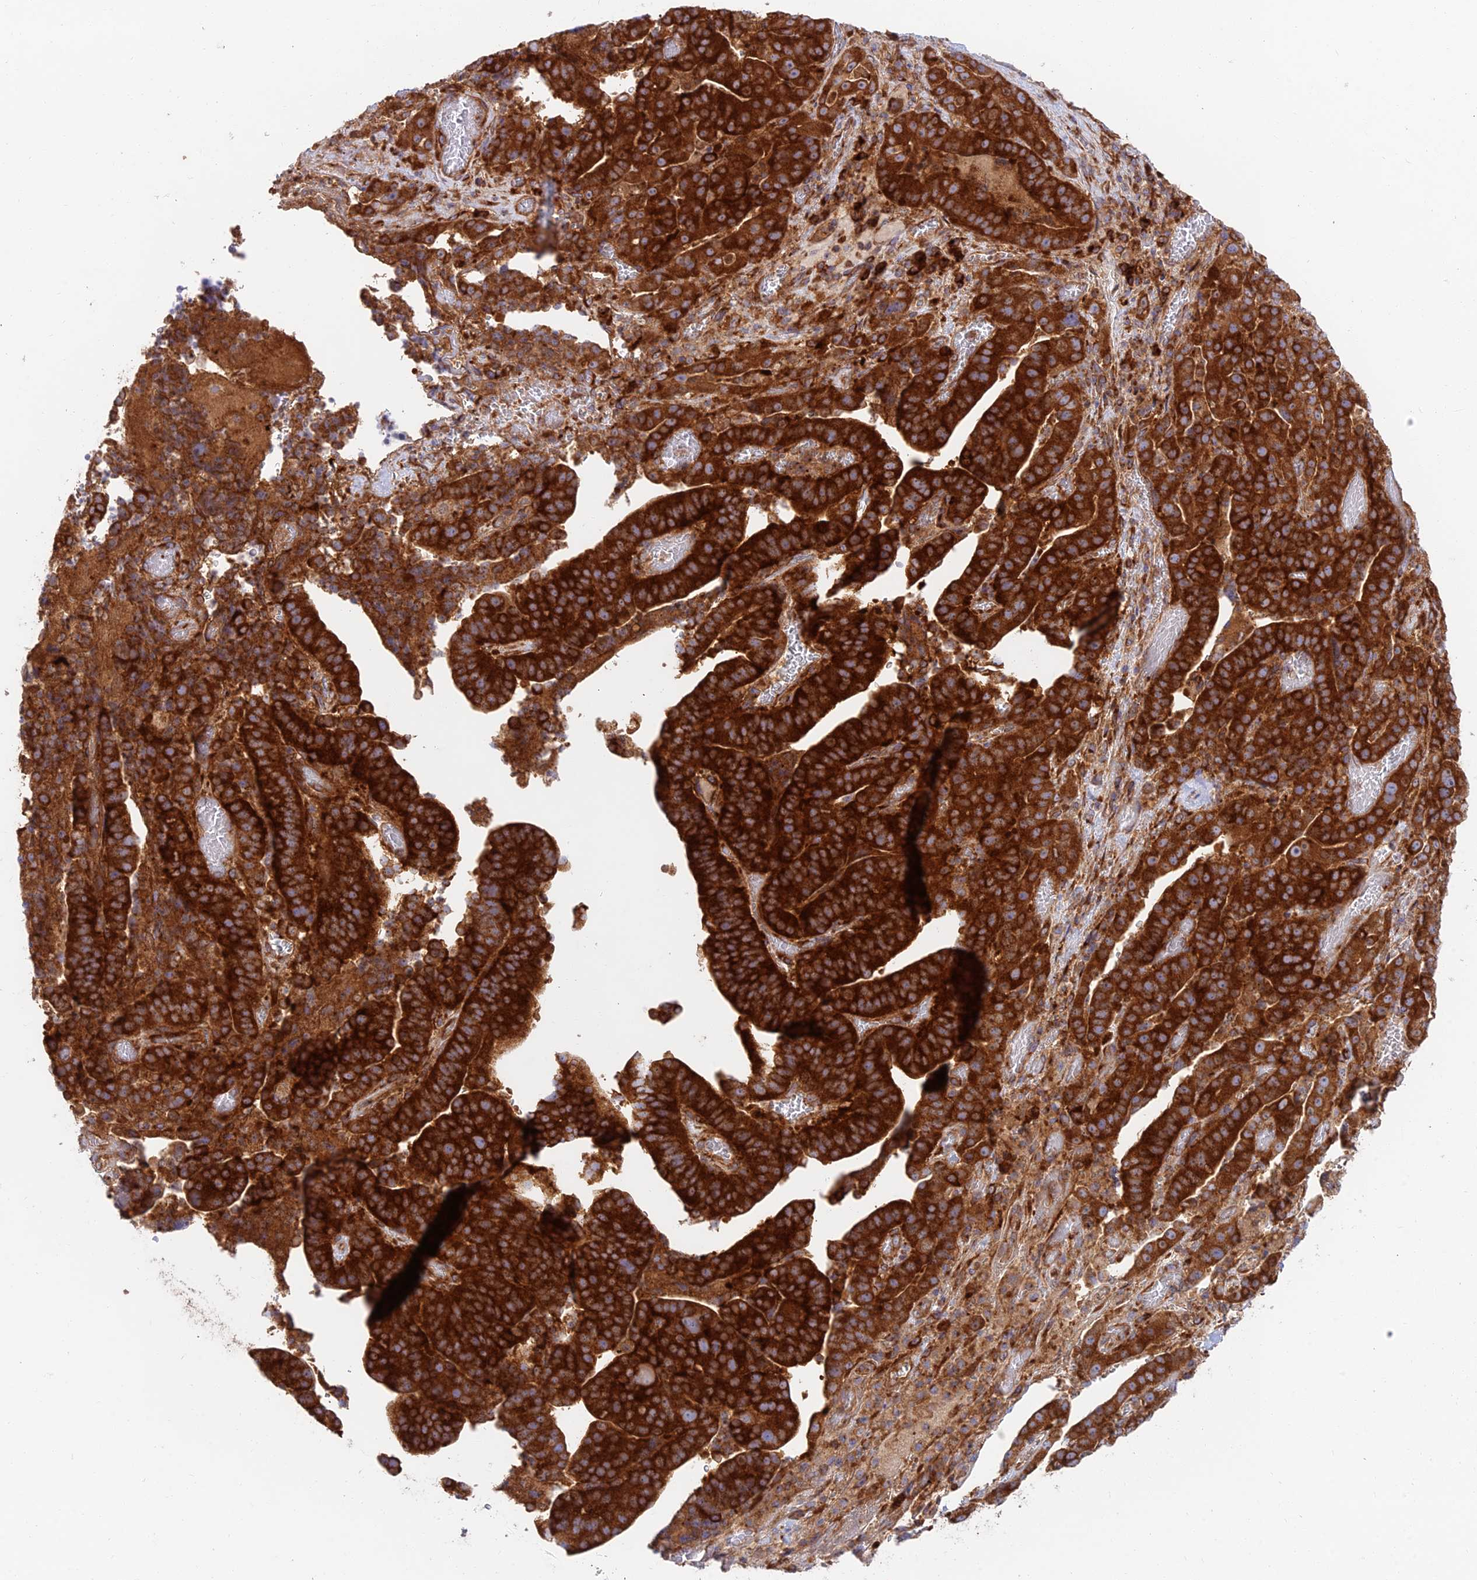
{"staining": {"intensity": "strong", "quantity": ">75%", "location": "cytoplasmic/membranous"}, "tissue": "stomach cancer", "cell_type": "Tumor cells", "image_type": "cancer", "snomed": [{"axis": "morphology", "description": "Adenocarcinoma, NOS"}, {"axis": "topography", "description": "Stomach"}], "caption": "This is an image of immunohistochemistry (IHC) staining of stomach cancer (adenocarcinoma), which shows strong staining in the cytoplasmic/membranous of tumor cells.", "gene": "GOLGA3", "patient": {"sex": "male", "age": 48}}